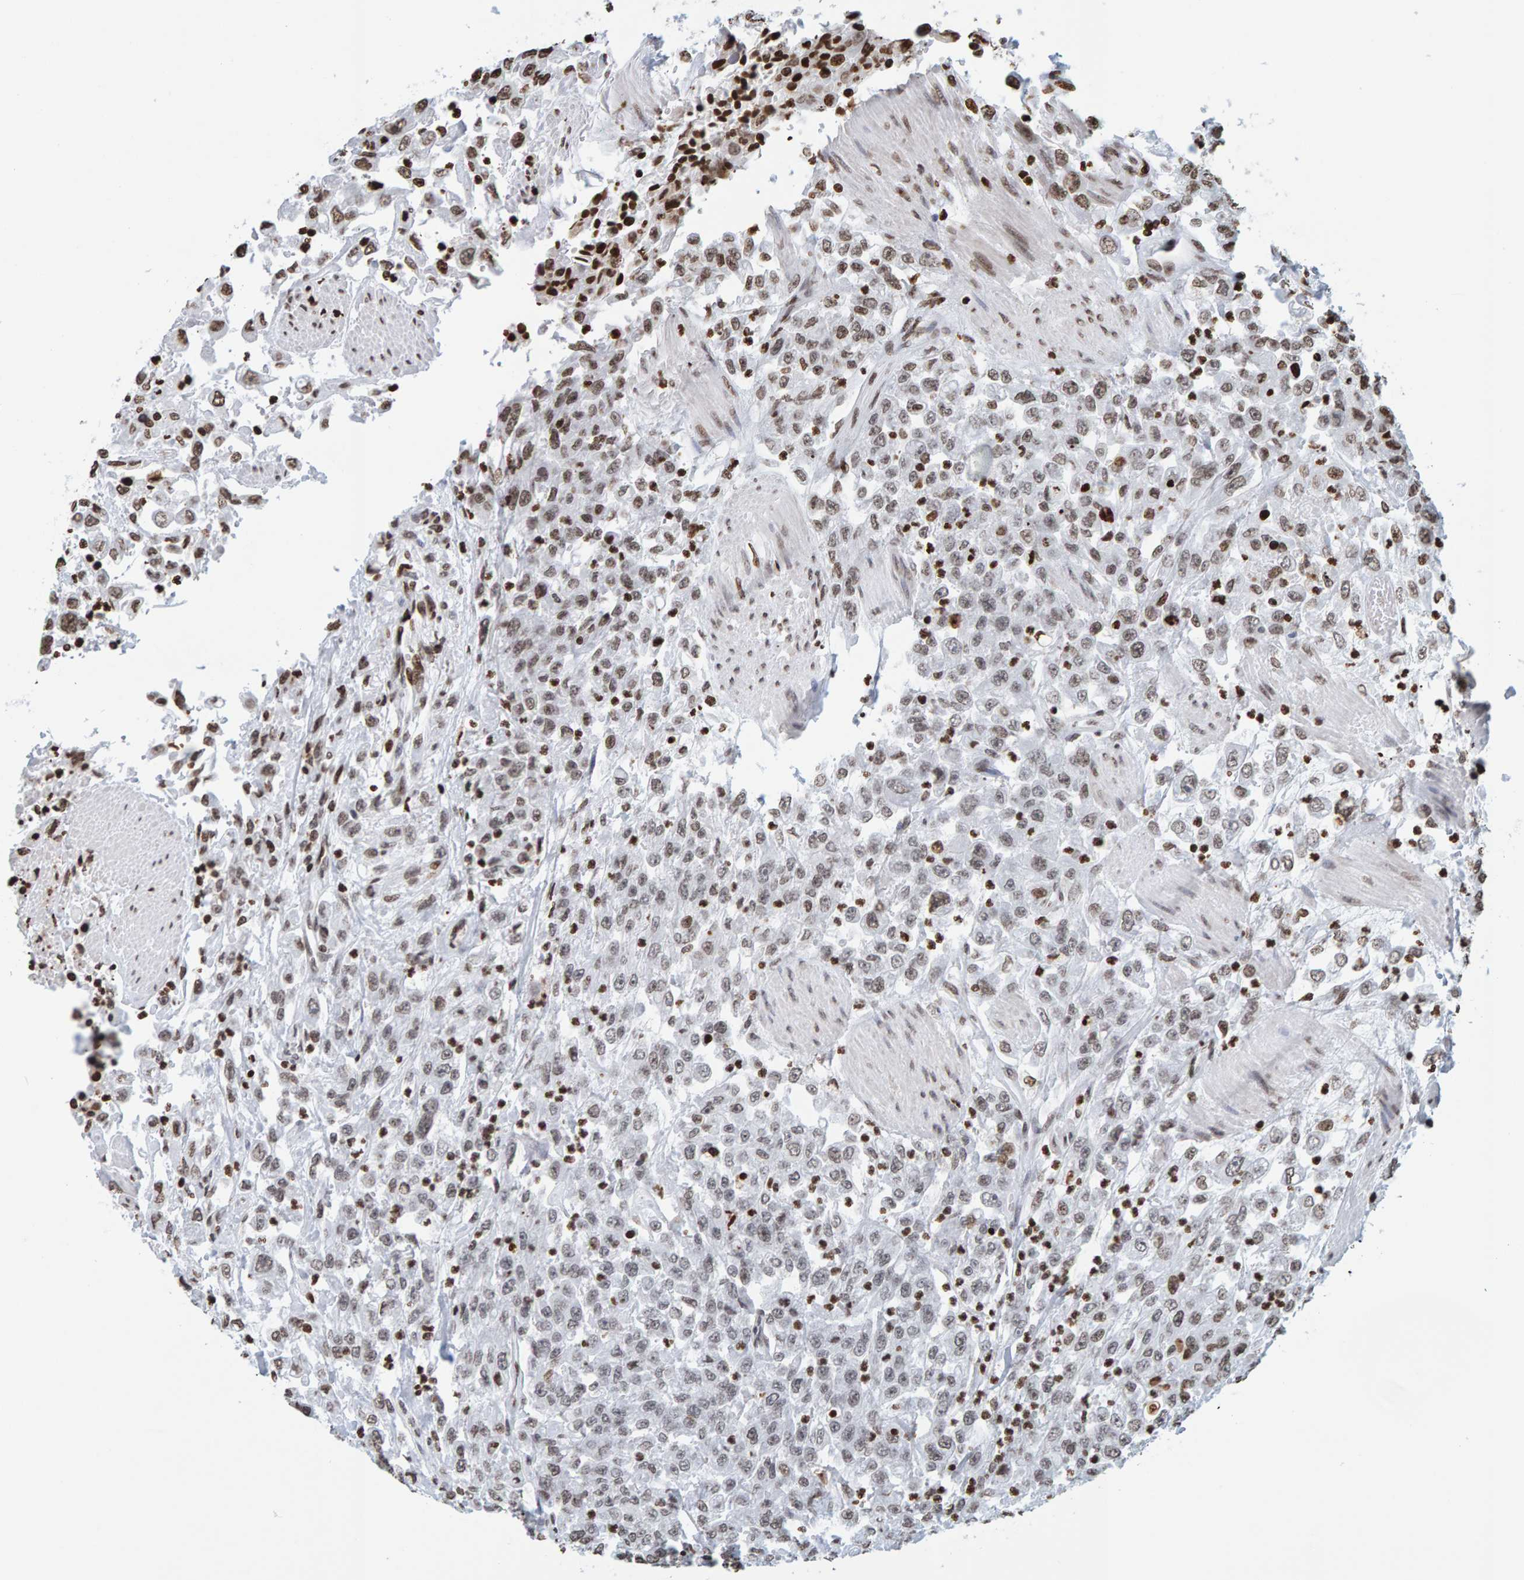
{"staining": {"intensity": "moderate", "quantity": "<25%", "location": "cytoplasmic/membranous,nuclear"}, "tissue": "urothelial cancer", "cell_type": "Tumor cells", "image_type": "cancer", "snomed": [{"axis": "morphology", "description": "Urothelial carcinoma, High grade"}, {"axis": "topography", "description": "Urinary bladder"}], "caption": "Immunohistochemical staining of high-grade urothelial carcinoma displays low levels of moderate cytoplasmic/membranous and nuclear protein positivity in approximately <25% of tumor cells.", "gene": "BRF2", "patient": {"sex": "male", "age": 46}}